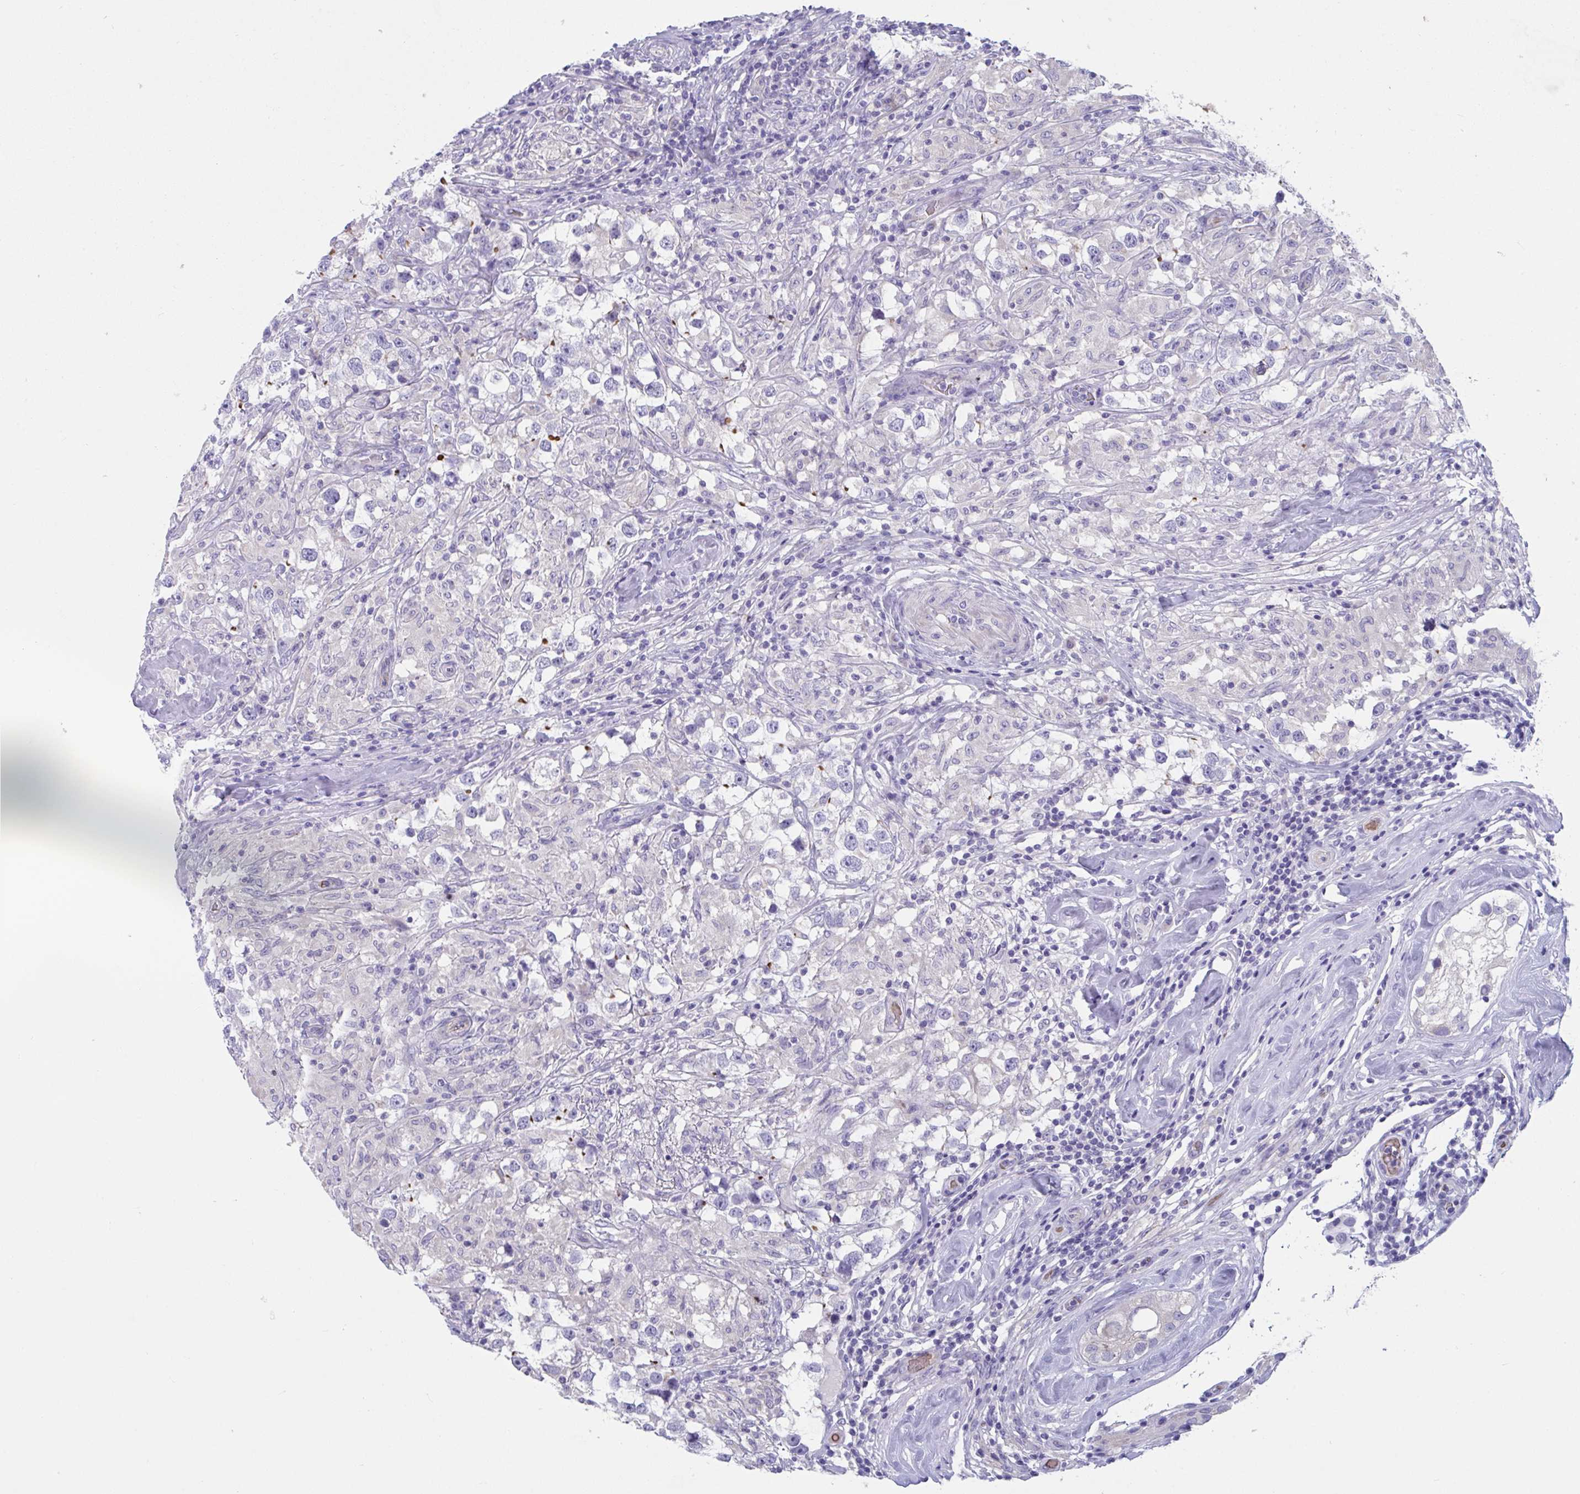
{"staining": {"intensity": "negative", "quantity": "none", "location": "none"}, "tissue": "testis cancer", "cell_type": "Tumor cells", "image_type": "cancer", "snomed": [{"axis": "morphology", "description": "Seminoma, NOS"}, {"axis": "topography", "description": "Testis"}], "caption": "There is no significant positivity in tumor cells of testis seminoma.", "gene": "TTC30B", "patient": {"sex": "male", "age": 46}}